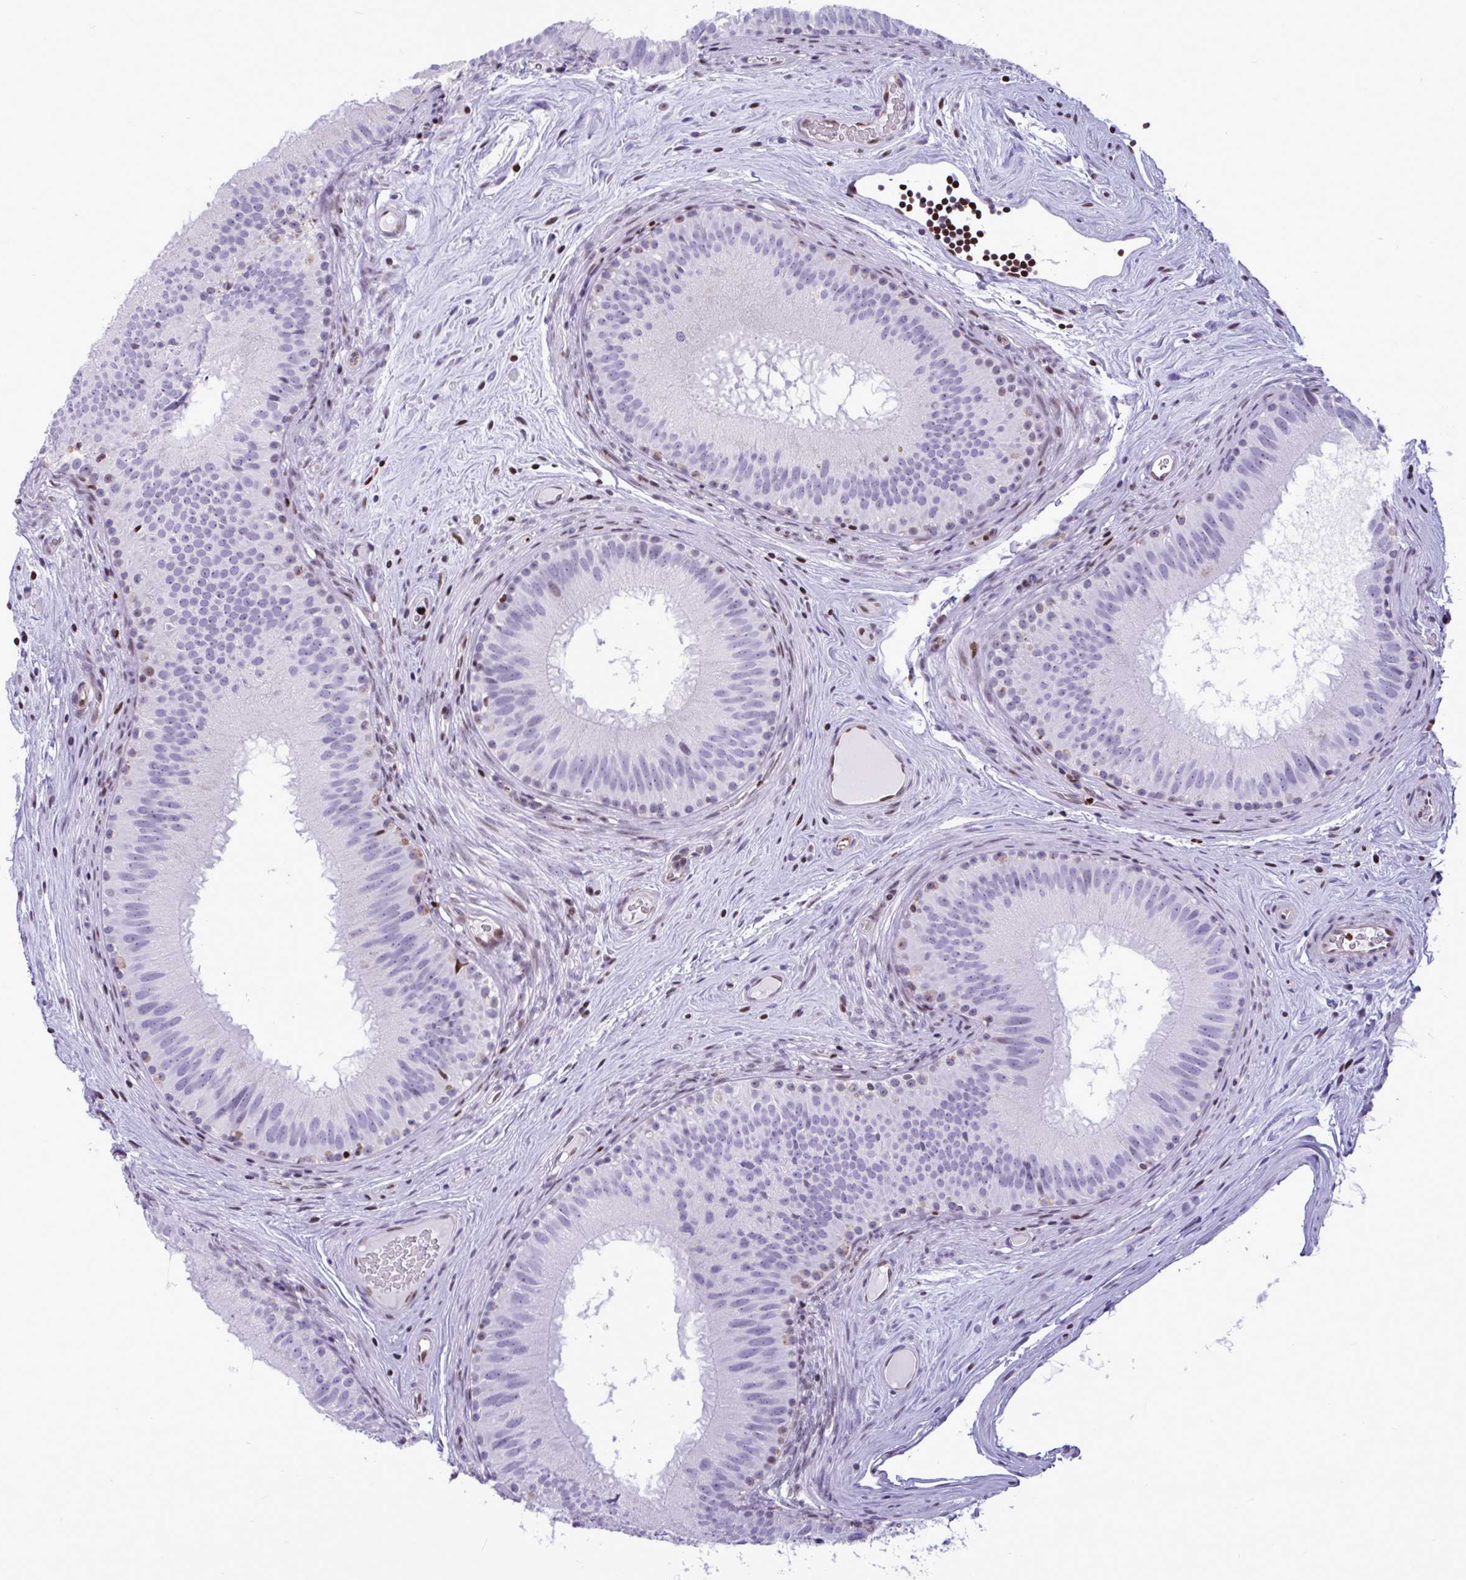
{"staining": {"intensity": "negative", "quantity": "none", "location": "none"}, "tissue": "epididymis", "cell_type": "Glandular cells", "image_type": "normal", "snomed": [{"axis": "morphology", "description": "Normal tissue, NOS"}, {"axis": "topography", "description": "Epididymis"}], "caption": "A photomicrograph of human epididymis is negative for staining in glandular cells. The staining was performed using DAB to visualize the protein expression in brown, while the nuclei were stained in blue with hematoxylin (Magnification: 20x).", "gene": "HMGB2", "patient": {"sex": "male", "age": 44}}